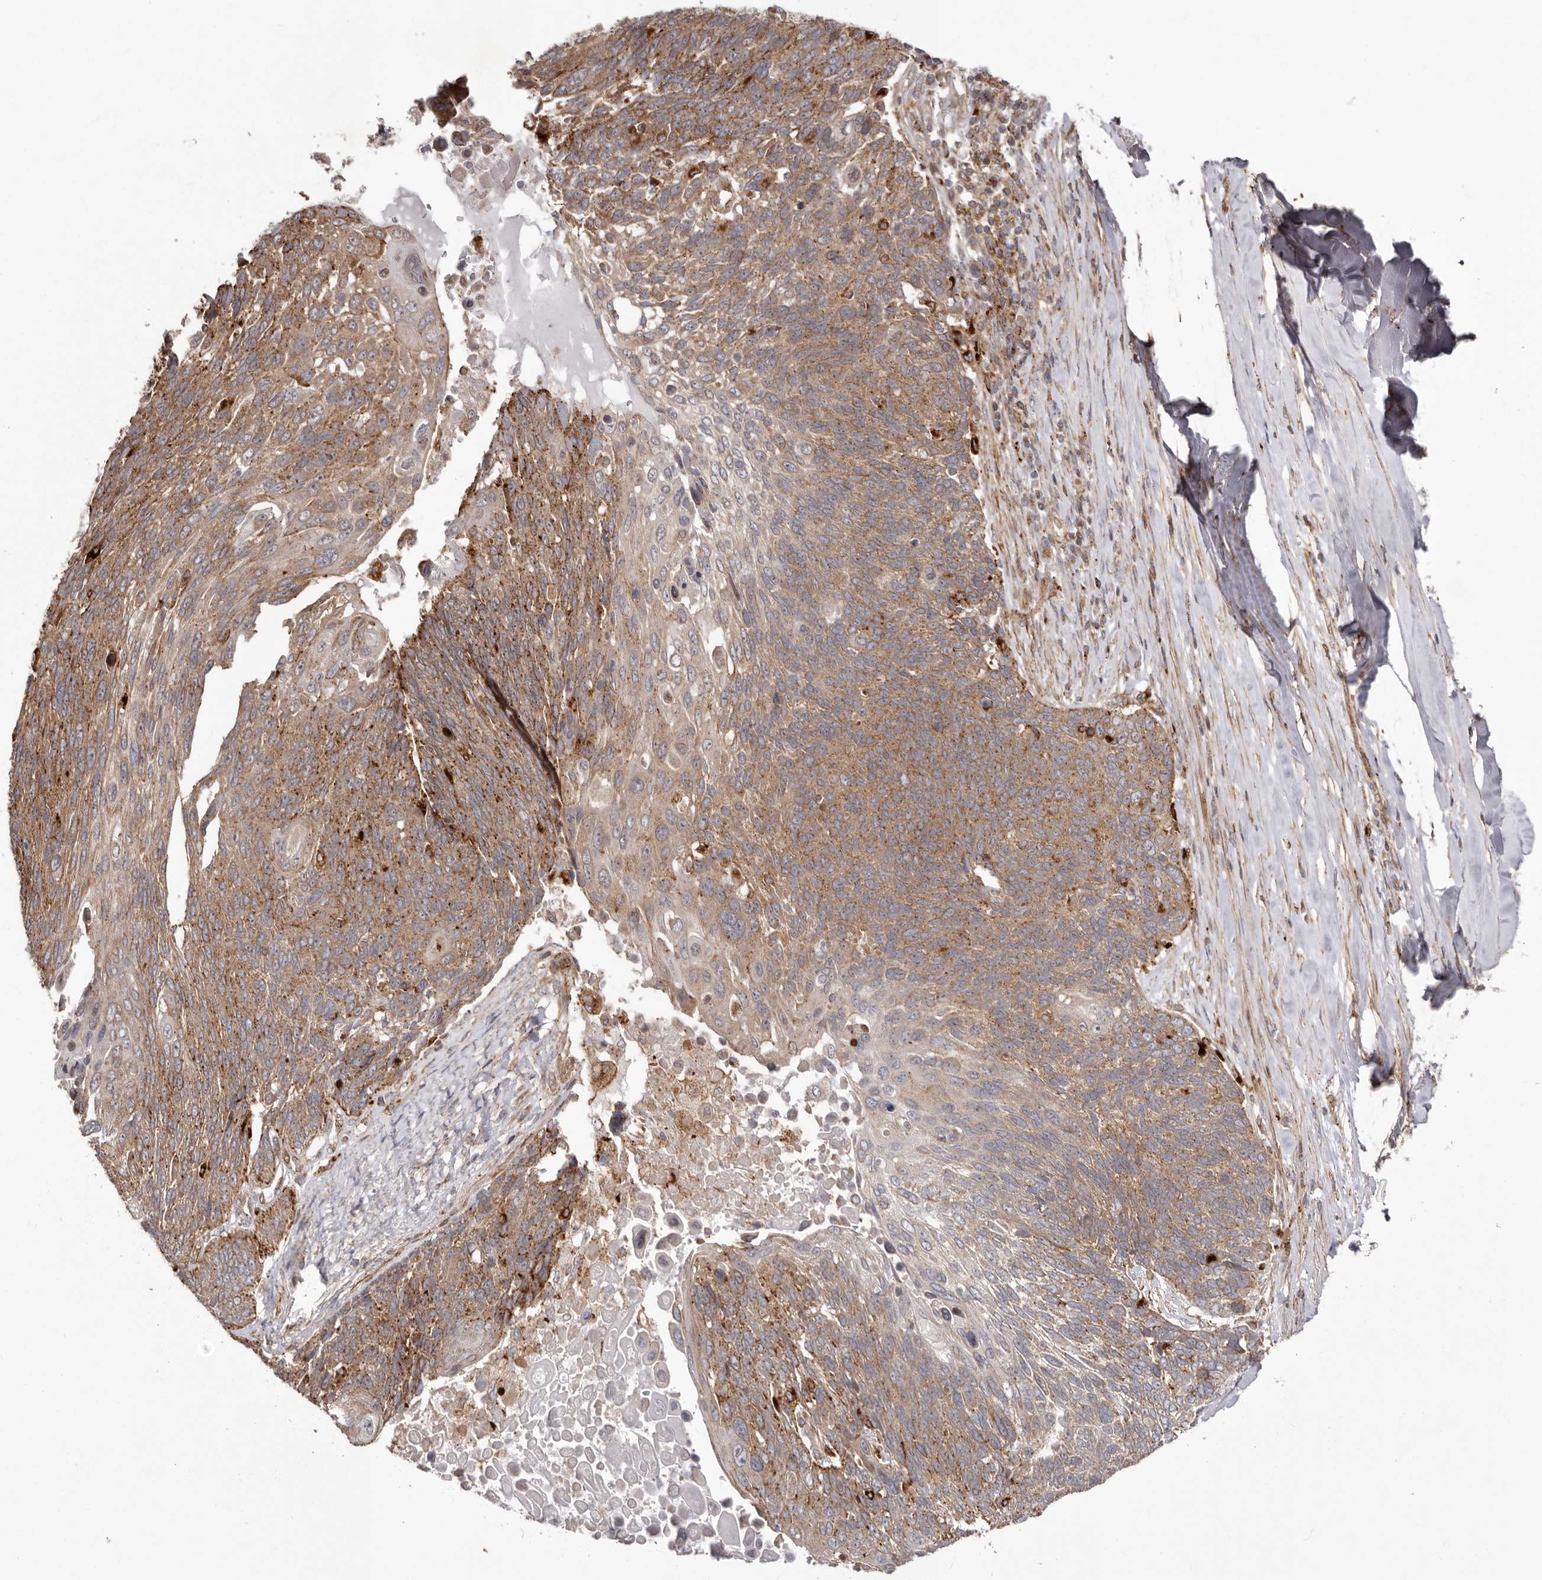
{"staining": {"intensity": "moderate", "quantity": ">75%", "location": "cytoplasmic/membranous"}, "tissue": "lung cancer", "cell_type": "Tumor cells", "image_type": "cancer", "snomed": [{"axis": "morphology", "description": "Squamous cell carcinoma, NOS"}, {"axis": "topography", "description": "Lung"}], "caption": "Immunohistochemical staining of lung cancer shows moderate cytoplasmic/membranous protein positivity in about >75% of tumor cells.", "gene": "NUP43", "patient": {"sex": "male", "age": 66}}